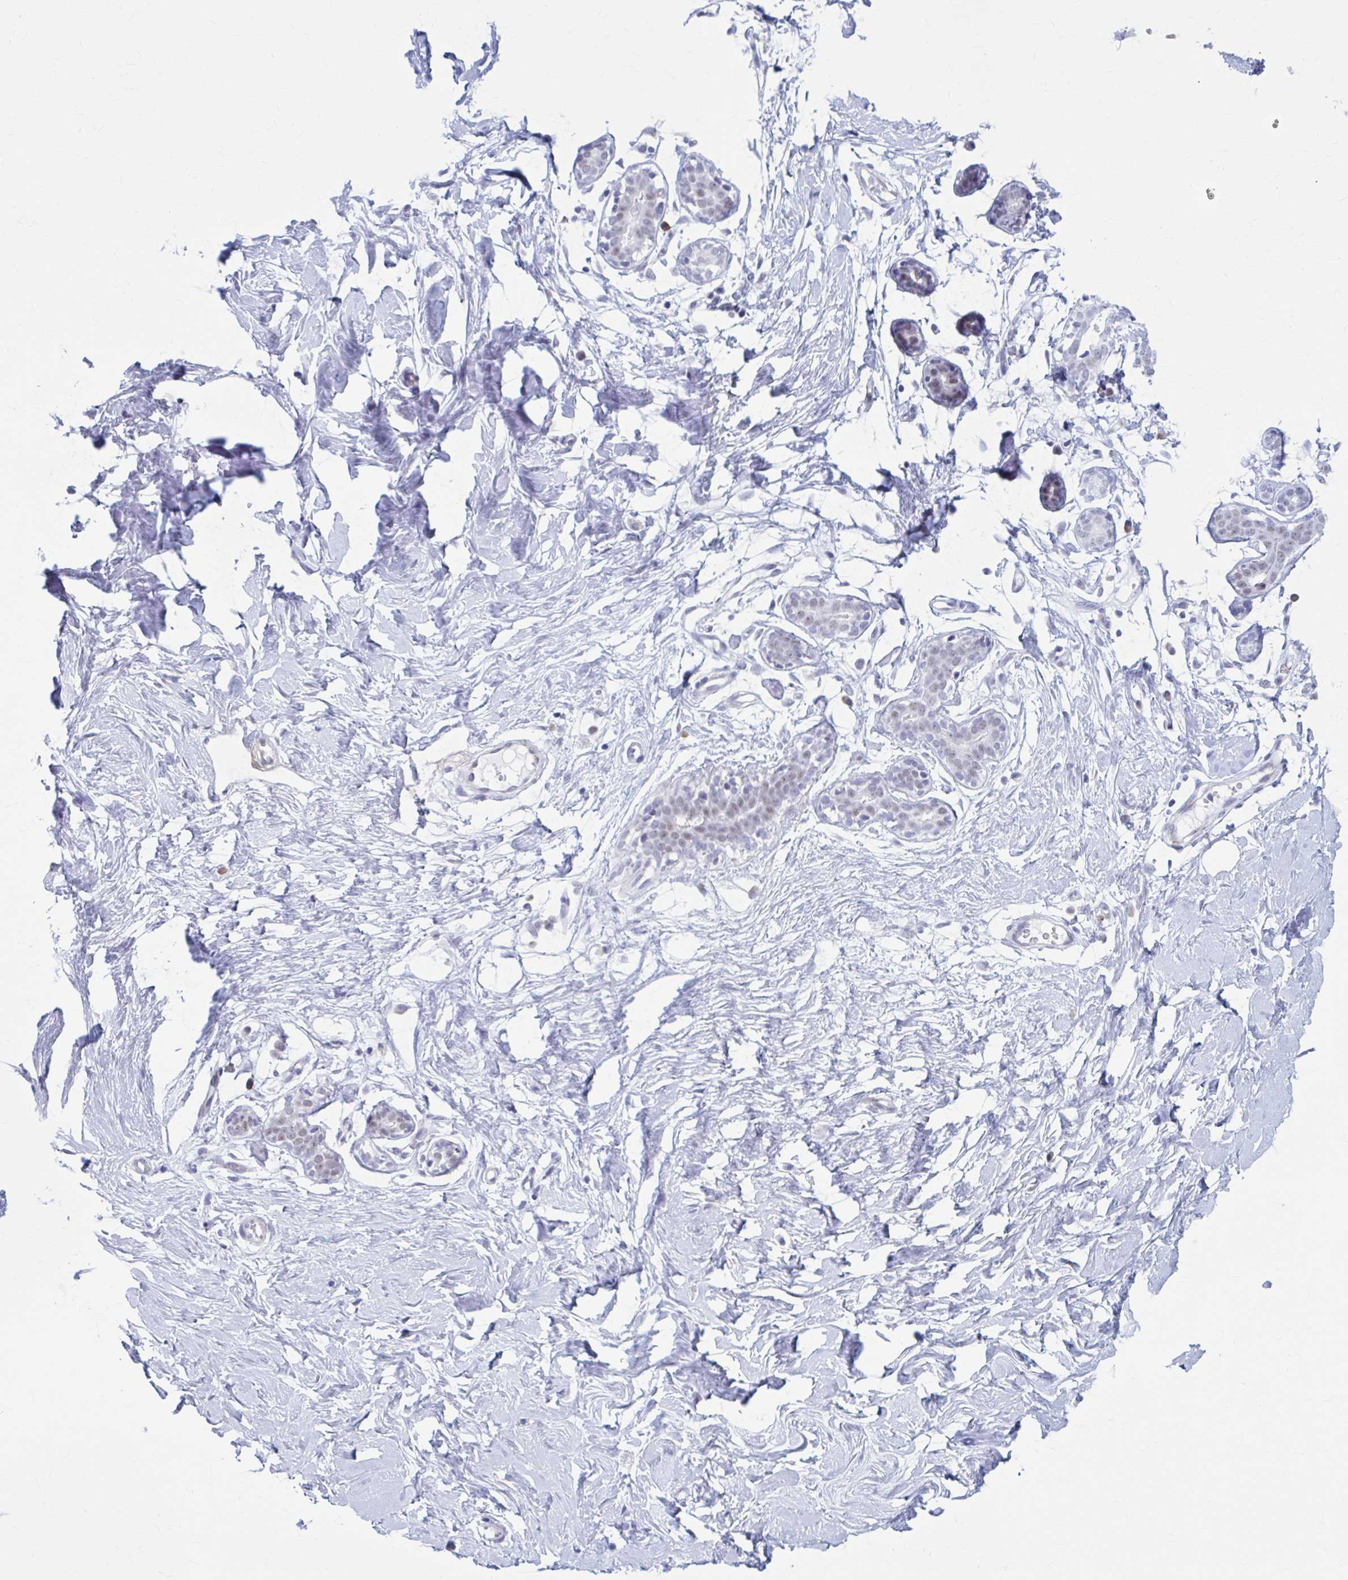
{"staining": {"intensity": "negative", "quantity": "none", "location": "none"}, "tissue": "breast", "cell_type": "Adipocytes", "image_type": "normal", "snomed": [{"axis": "morphology", "description": "Normal tissue, NOS"}, {"axis": "topography", "description": "Breast"}], "caption": "This is an IHC histopathology image of benign human breast. There is no positivity in adipocytes.", "gene": "CCDC105", "patient": {"sex": "female", "age": 27}}